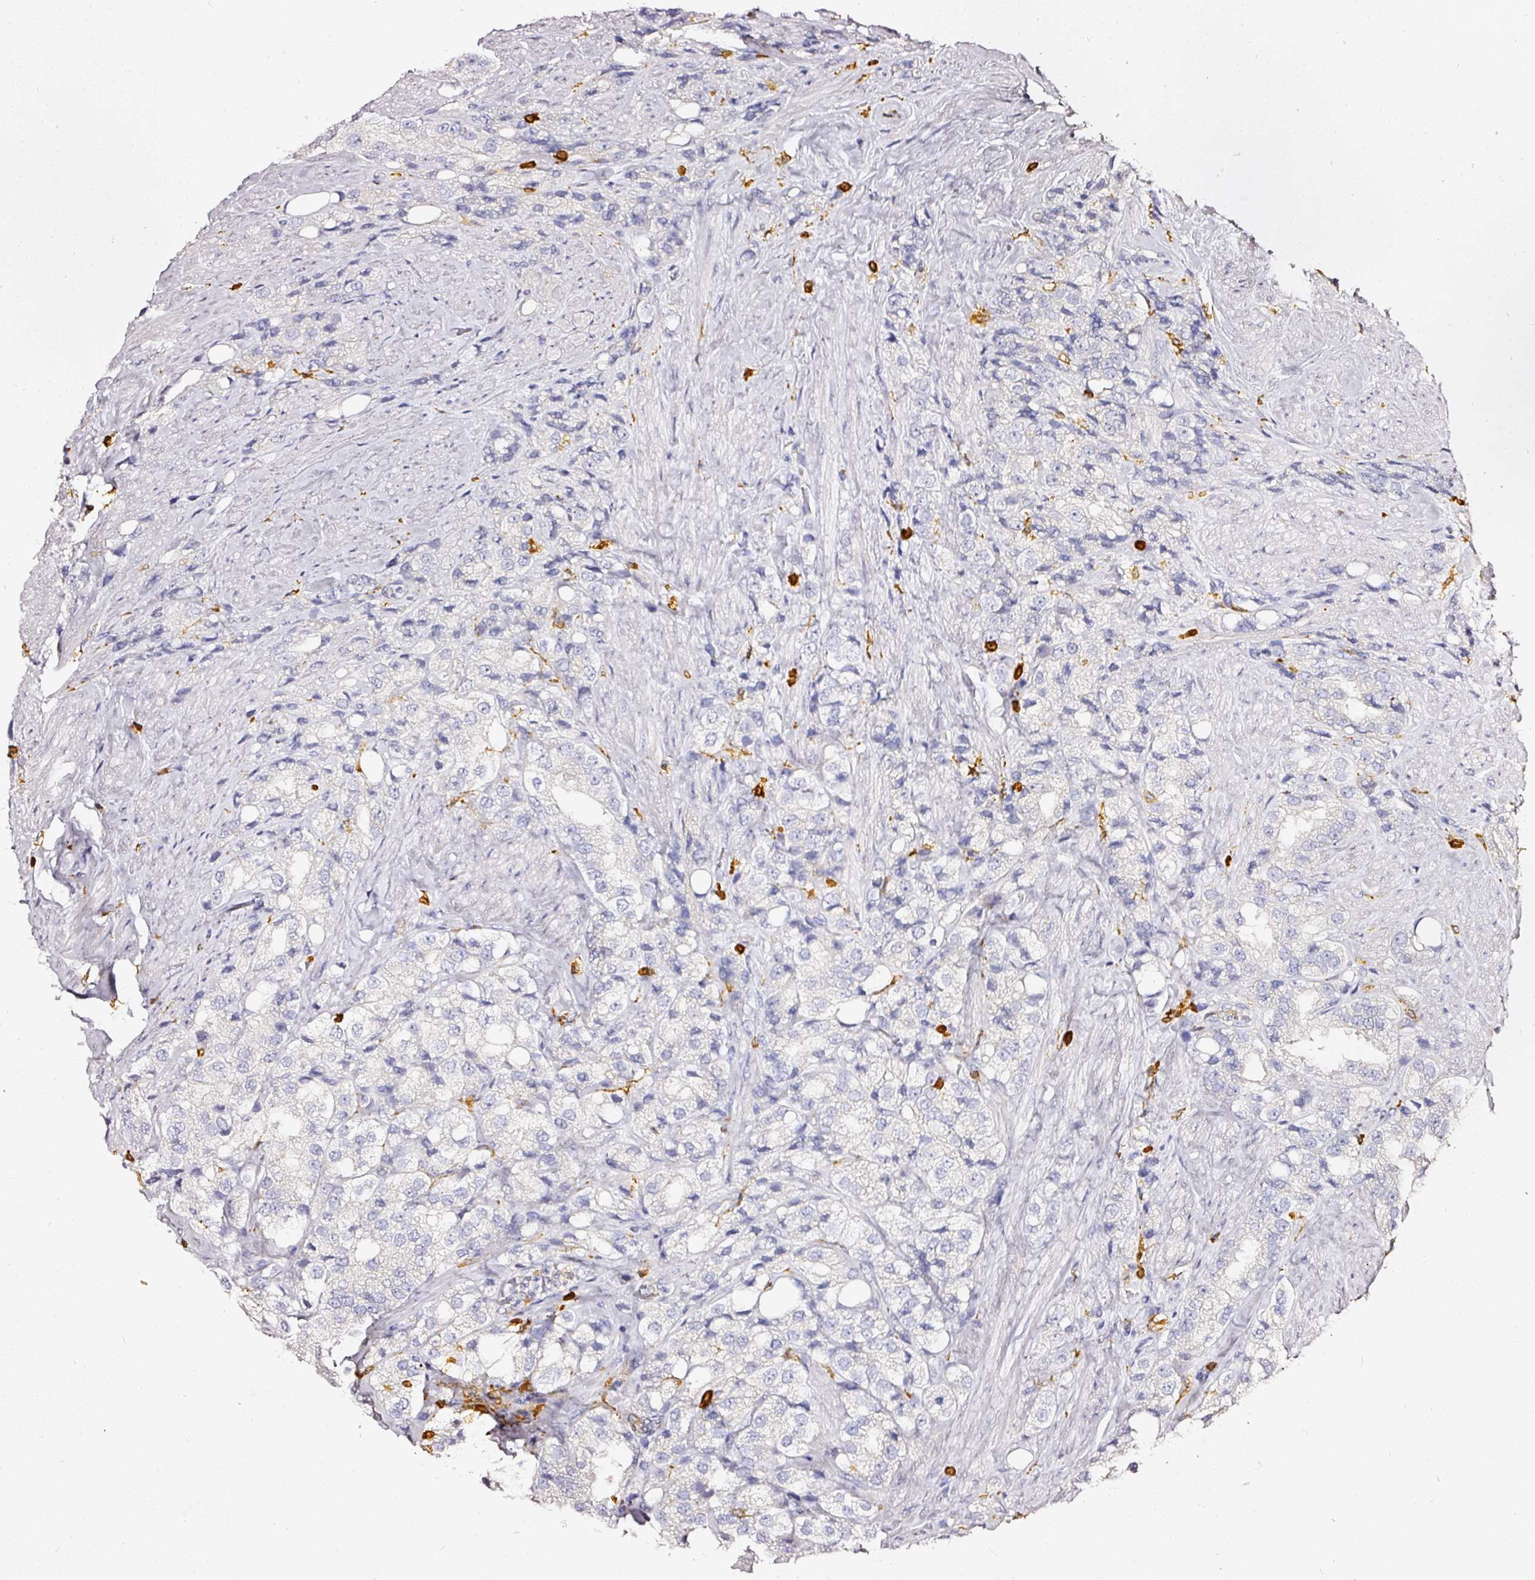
{"staining": {"intensity": "negative", "quantity": "none", "location": "none"}, "tissue": "prostate cancer", "cell_type": "Tumor cells", "image_type": "cancer", "snomed": [{"axis": "morphology", "description": "Adenocarcinoma, NOS"}, {"axis": "topography", "description": "Prostate"}], "caption": "The micrograph exhibits no significant expression in tumor cells of adenocarcinoma (prostate). Nuclei are stained in blue.", "gene": "EVL", "patient": {"sex": "male", "age": 79}}